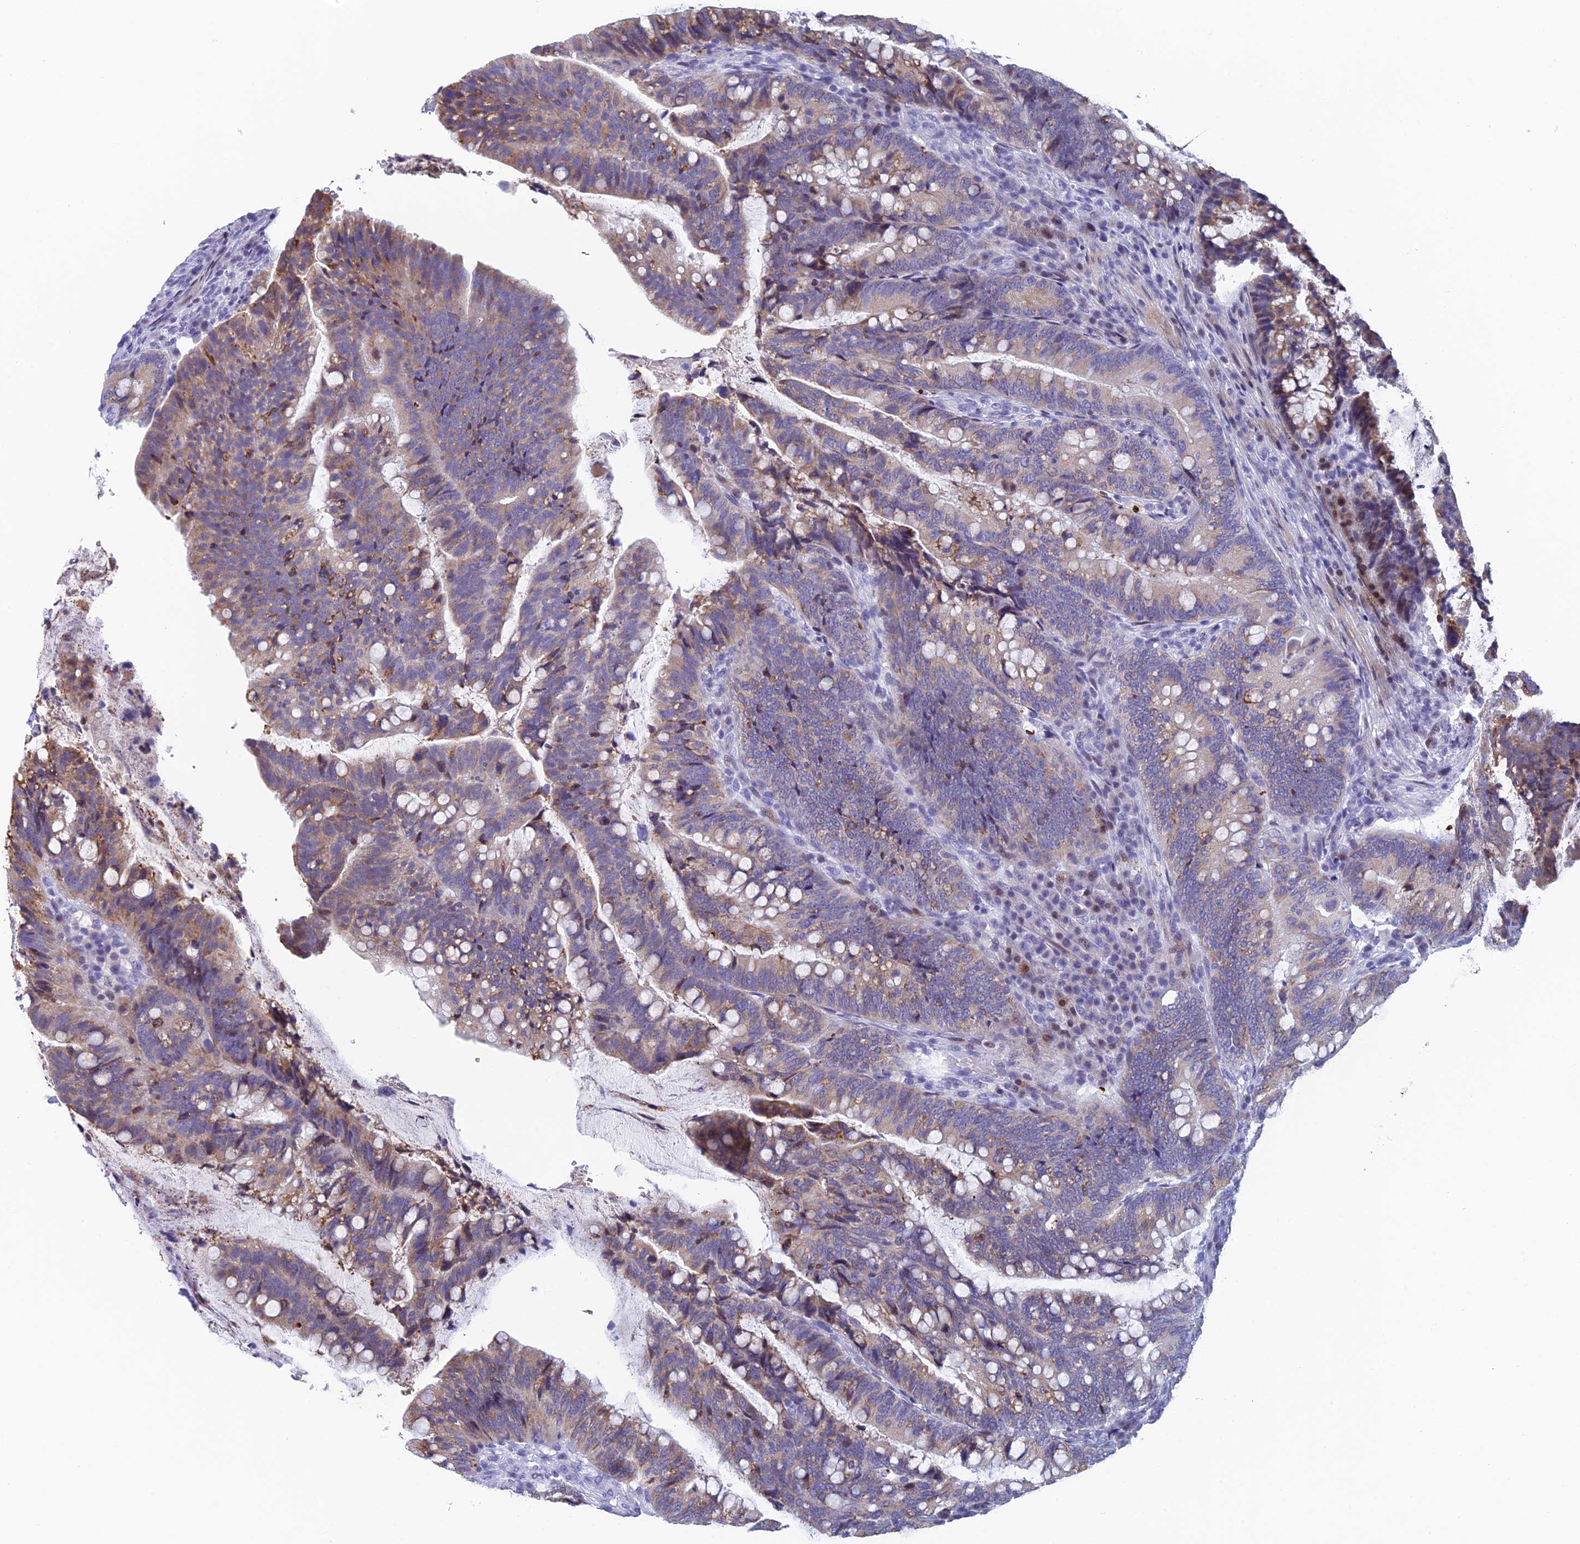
{"staining": {"intensity": "weak", "quantity": "25%-75%", "location": "cytoplasmic/membranous"}, "tissue": "colorectal cancer", "cell_type": "Tumor cells", "image_type": "cancer", "snomed": [{"axis": "morphology", "description": "Adenocarcinoma, NOS"}, {"axis": "topography", "description": "Colon"}], "caption": "Human colorectal adenocarcinoma stained with a protein marker displays weak staining in tumor cells.", "gene": "REXO5", "patient": {"sex": "female", "age": 66}}